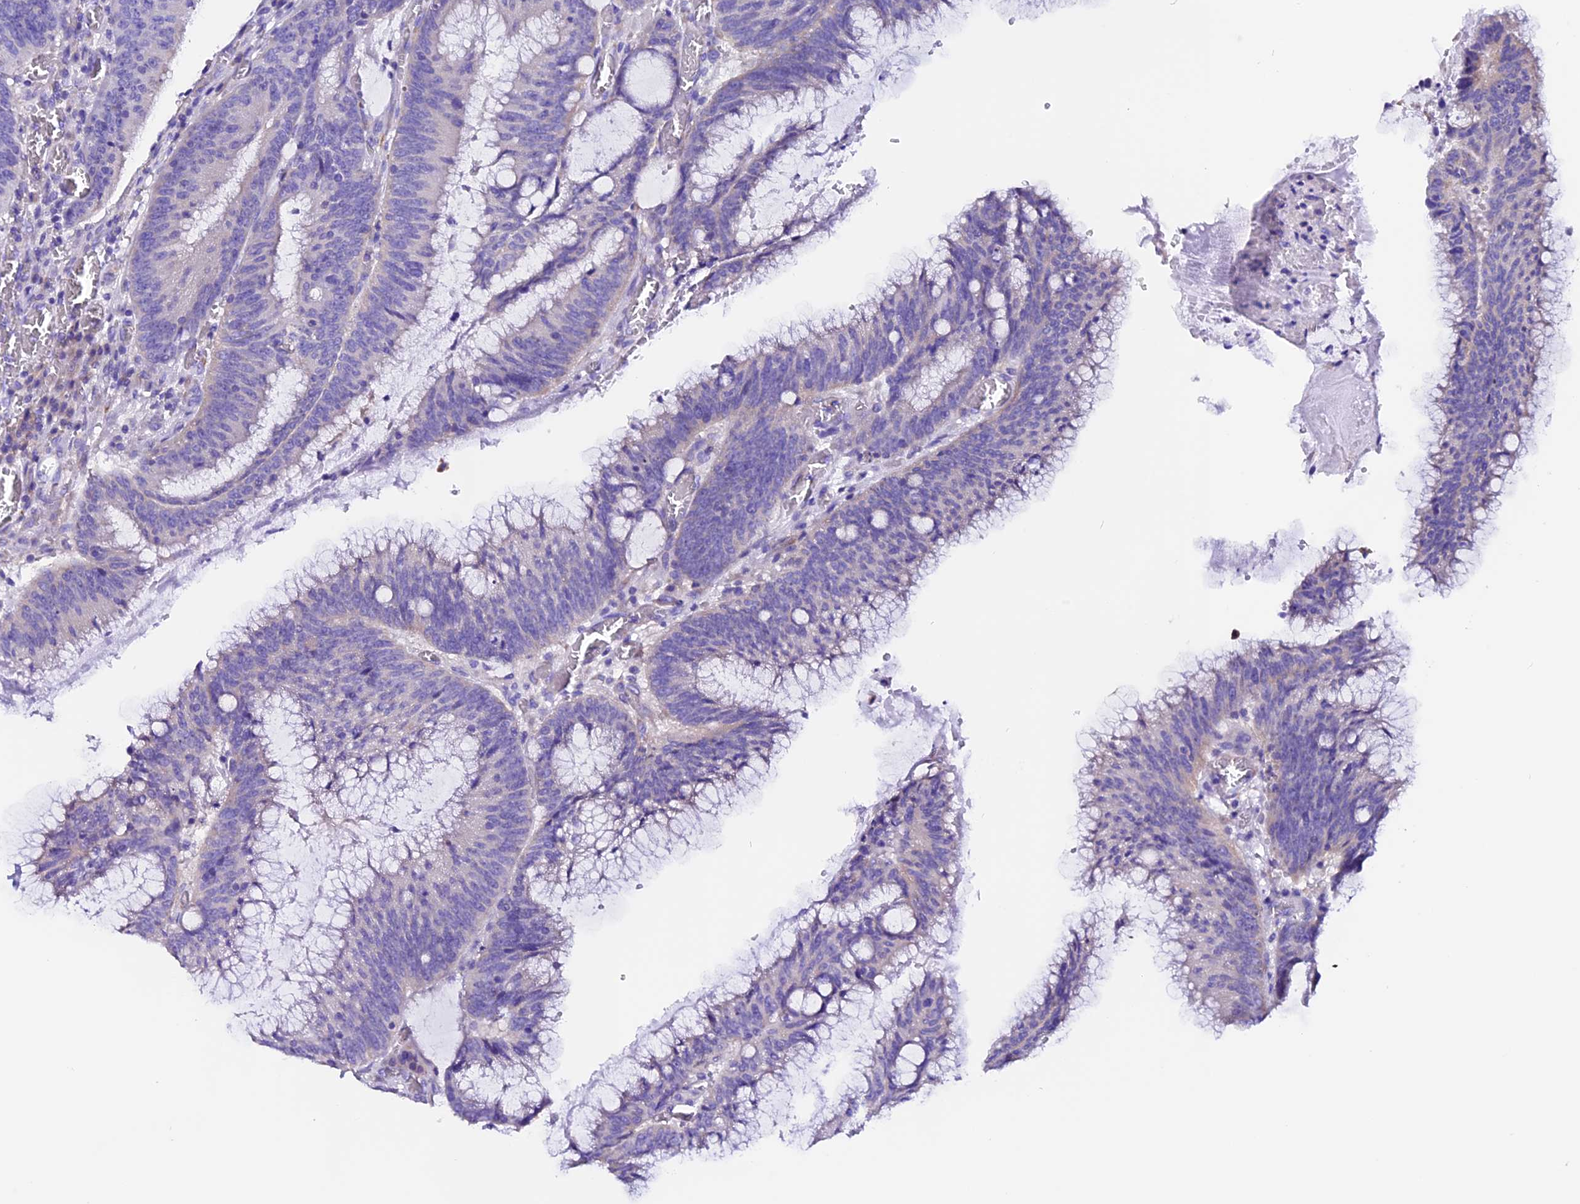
{"staining": {"intensity": "weak", "quantity": "<25%", "location": "cytoplasmic/membranous"}, "tissue": "colorectal cancer", "cell_type": "Tumor cells", "image_type": "cancer", "snomed": [{"axis": "morphology", "description": "Adenocarcinoma, NOS"}, {"axis": "topography", "description": "Rectum"}], "caption": "DAB immunohistochemical staining of colorectal cancer shows no significant expression in tumor cells. The staining was performed using DAB (3,3'-diaminobenzidine) to visualize the protein expression in brown, while the nuclei were stained in blue with hematoxylin (Magnification: 20x).", "gene": "COMTD1", "patient": {"sex": "female", "age": 77}}